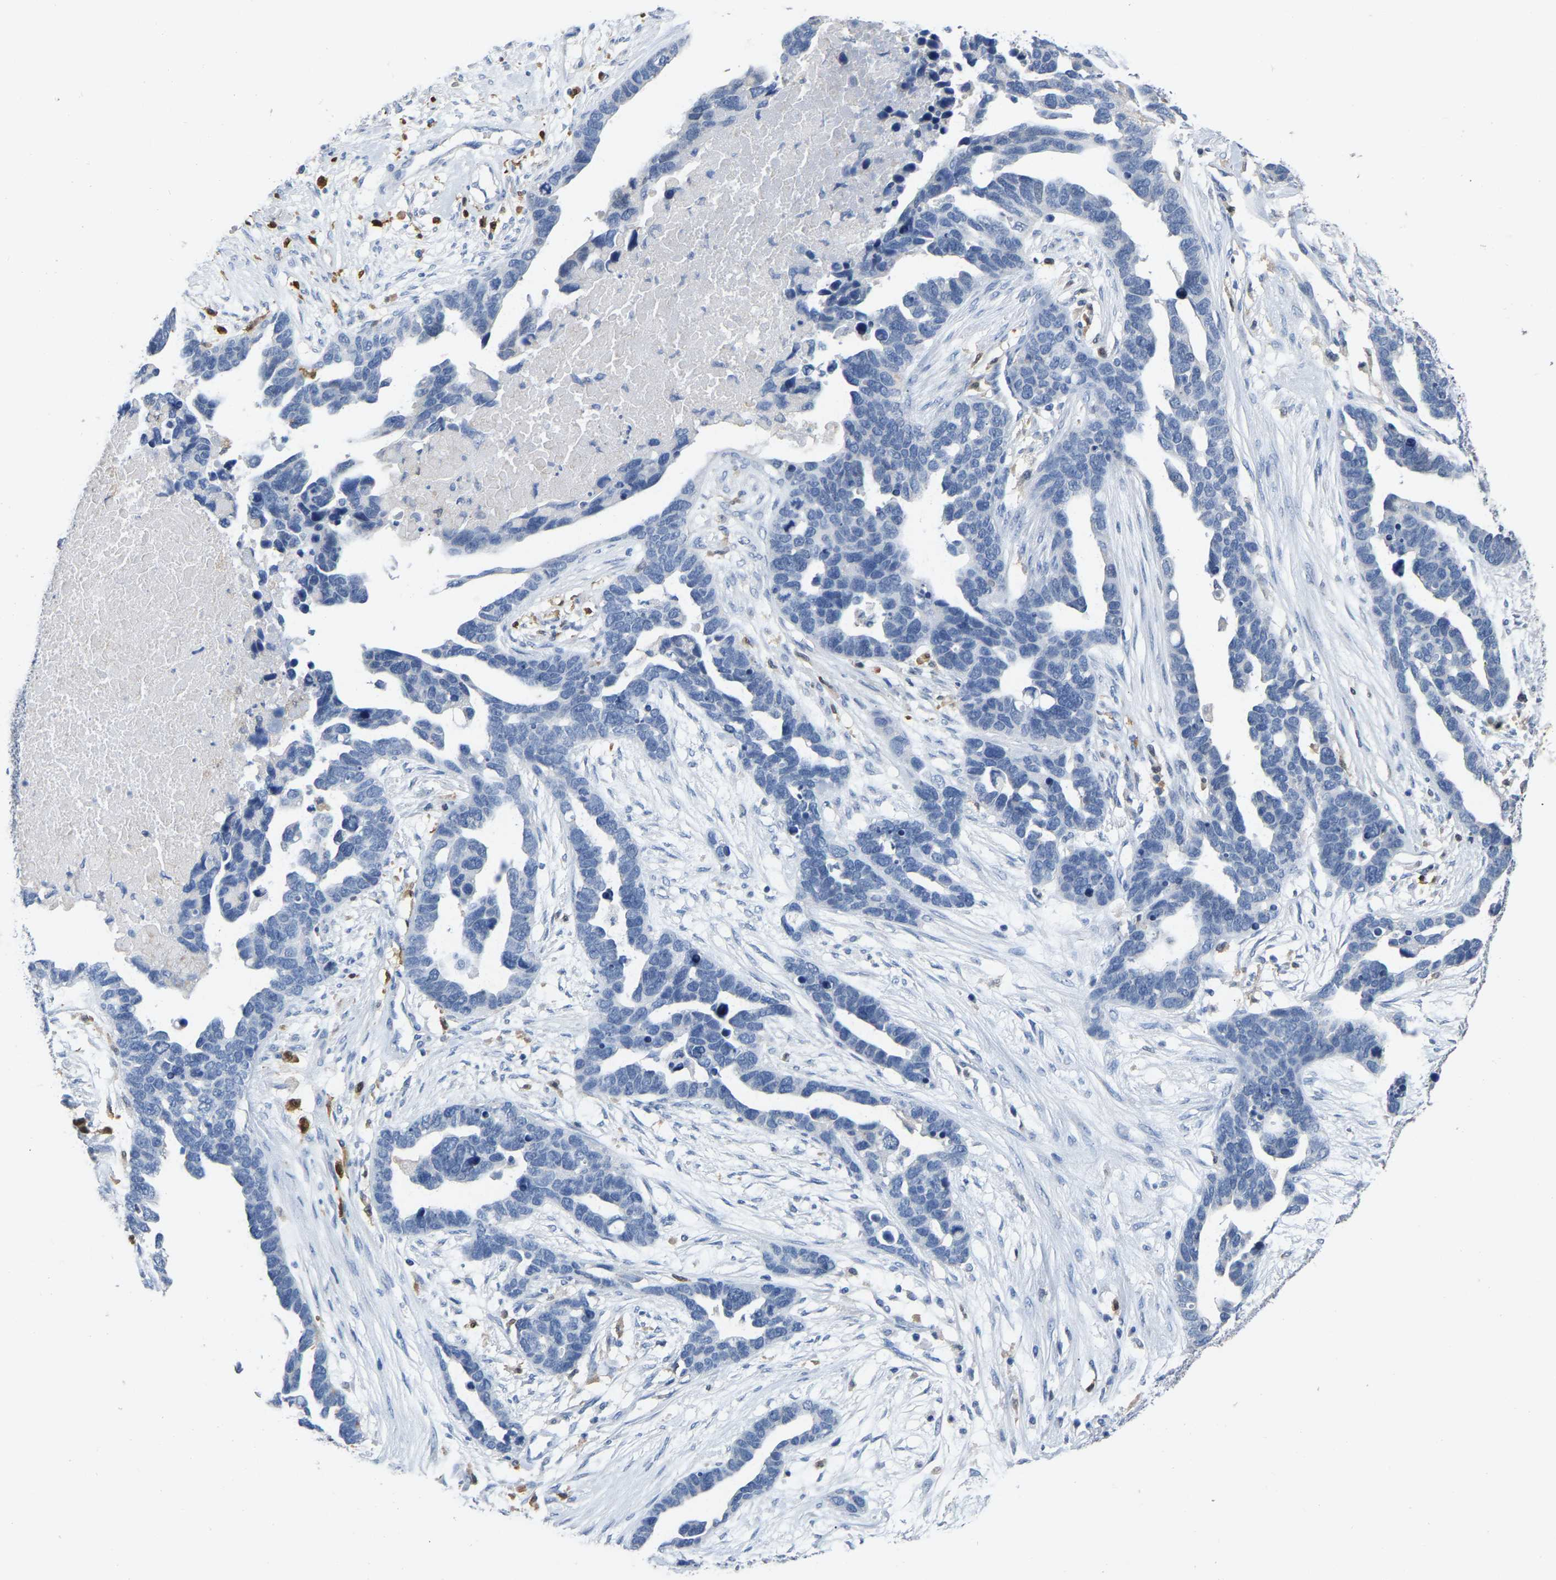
{"staining": {"intensity": "negative", "quantity": "none", "location": "none"}, "tissue": "ovarian cancer", "cell_type": "Tumor cells", "image_type": "cancer", "snomed": [{"axis": "morphology", "description": "Cystadenocarcinoma, serous, NOS"}, {"axis": "topography", "description": "Ovary"}], "caption": "Immunohistochemical staining of ovarian cancer (serous cystadenocarcinoma) shows no significant expression in tumor cells.", "gene": "ULBP2", "patient": {"sex": "female", "age": 54}}